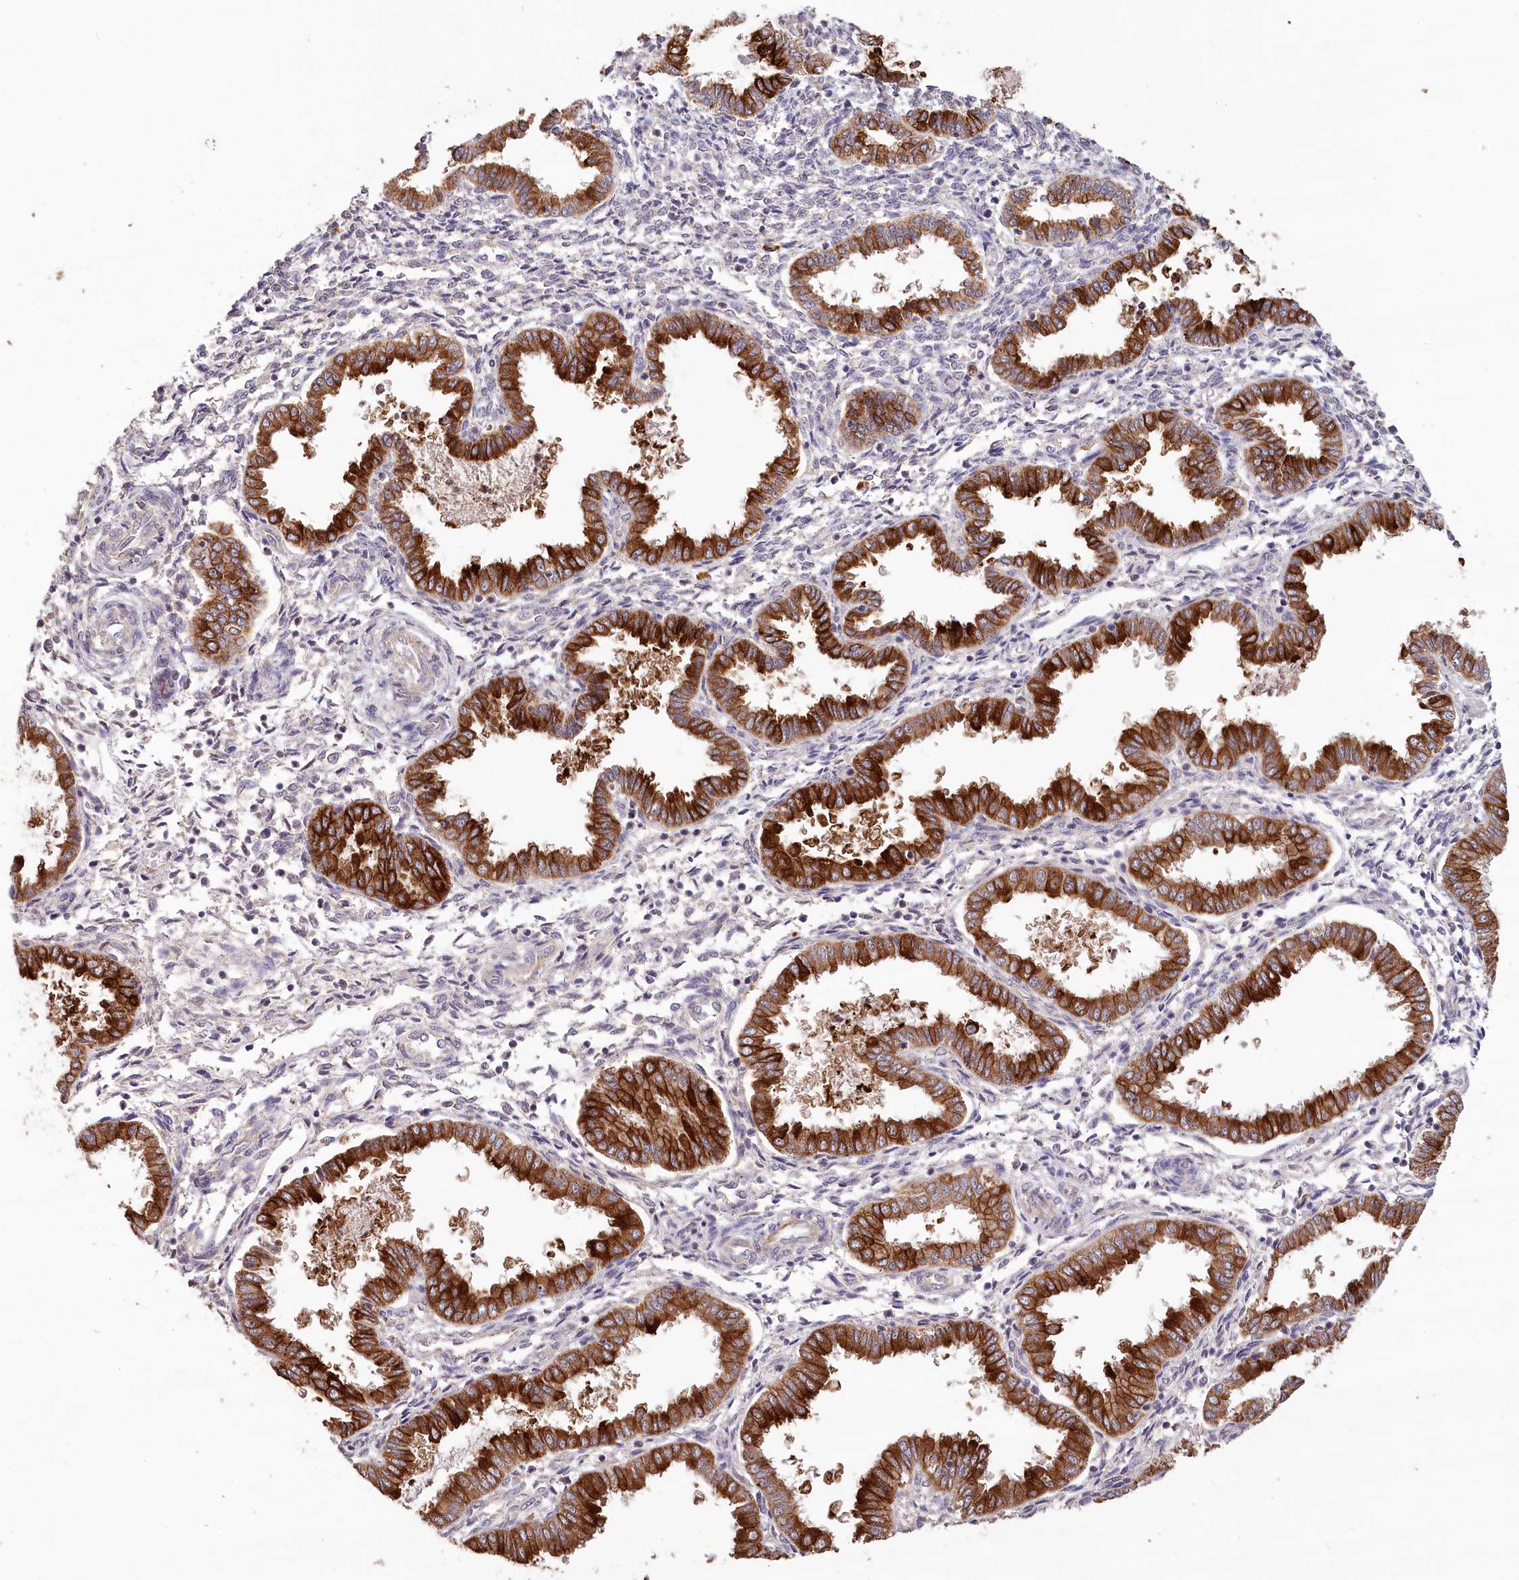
{"staining": {"intensity": "weak", "quantity": "<25%", "location": "cytoplasmic/membranous"}, "tissue": "endometrium", "cell_type": "Cells in endometrial stroma", "image_type": "normal", "snomed": [{"axis": "morphology", "description": "Normal tissue, NOS"}, {"axis": "topography", "description": "Endometrium"}], "caption": "High magnification brightfield microscopy of benign endometrium stained with DAB (brown) and counterstained with hematoxylin (blue): cells in endometrial stroma show no significant staining. The staining was performed using DAB (3,3'-diaminobenzidine) to visualize the protein expression in brown, while the nuclei were stained in blue with hematoxylin (Magnification: 20x).", "gene": "IRAK1BP1", "patient": {"sex": "female", "age": 33}}